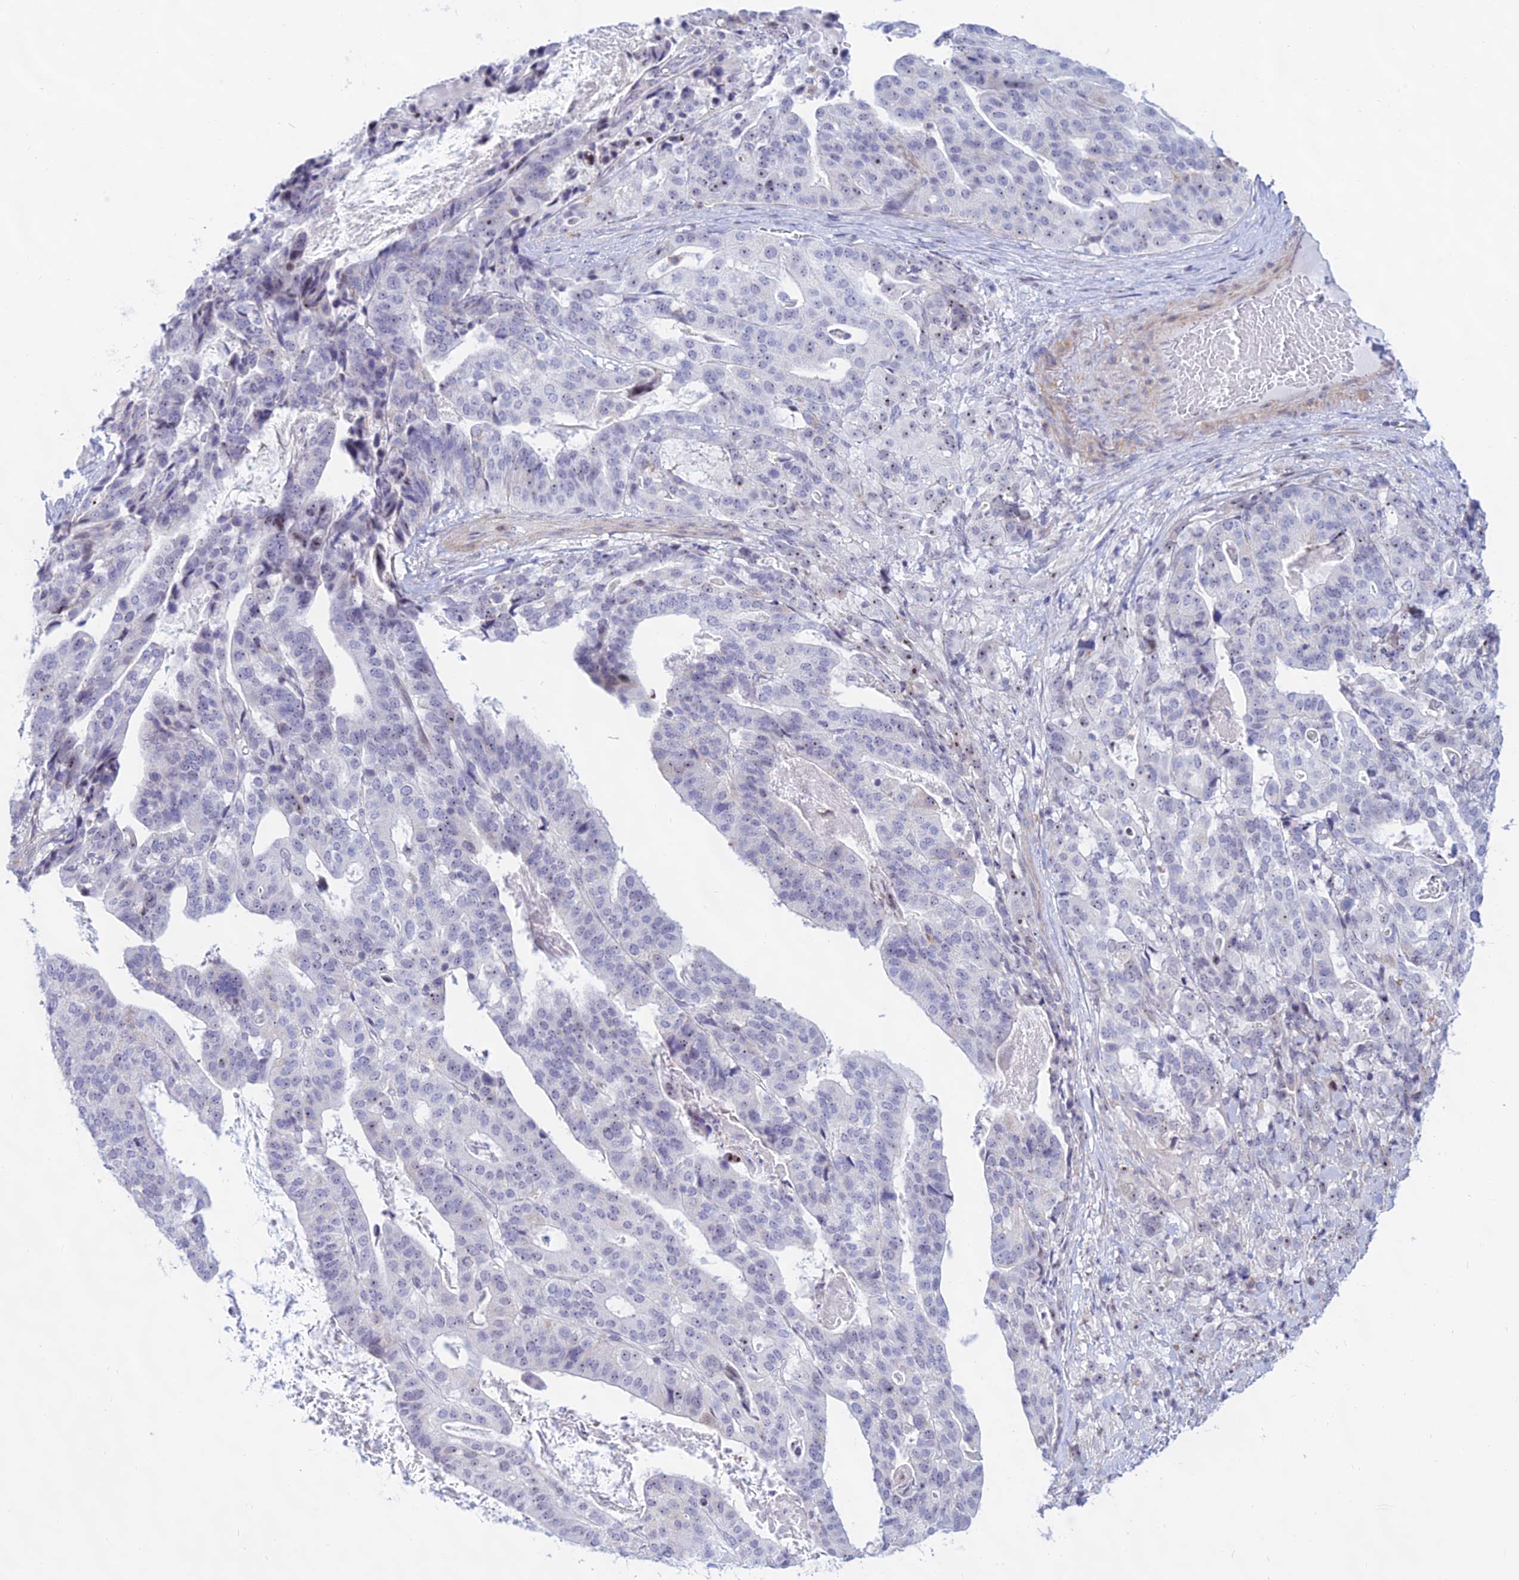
{"staining": {"intensity": "moderate", "quantity": "<25%", "location": "nuclear"}, "tissue": "stomach cancer", "cell_type": "Tumor cells", "image_type": "cancer", "snomed": [{"axis": "morphology", "description": "Adenocarcinoma, NOS"}, {"axis": "topography", "description": "Stomach"}], "caption": "Moderate nuclear expression is present in approximately <25% of tumor cells in stomach cancer (adenocarcinoma).", "gene": "KRR1", "patient": {"sex": "male", "age": 48}}